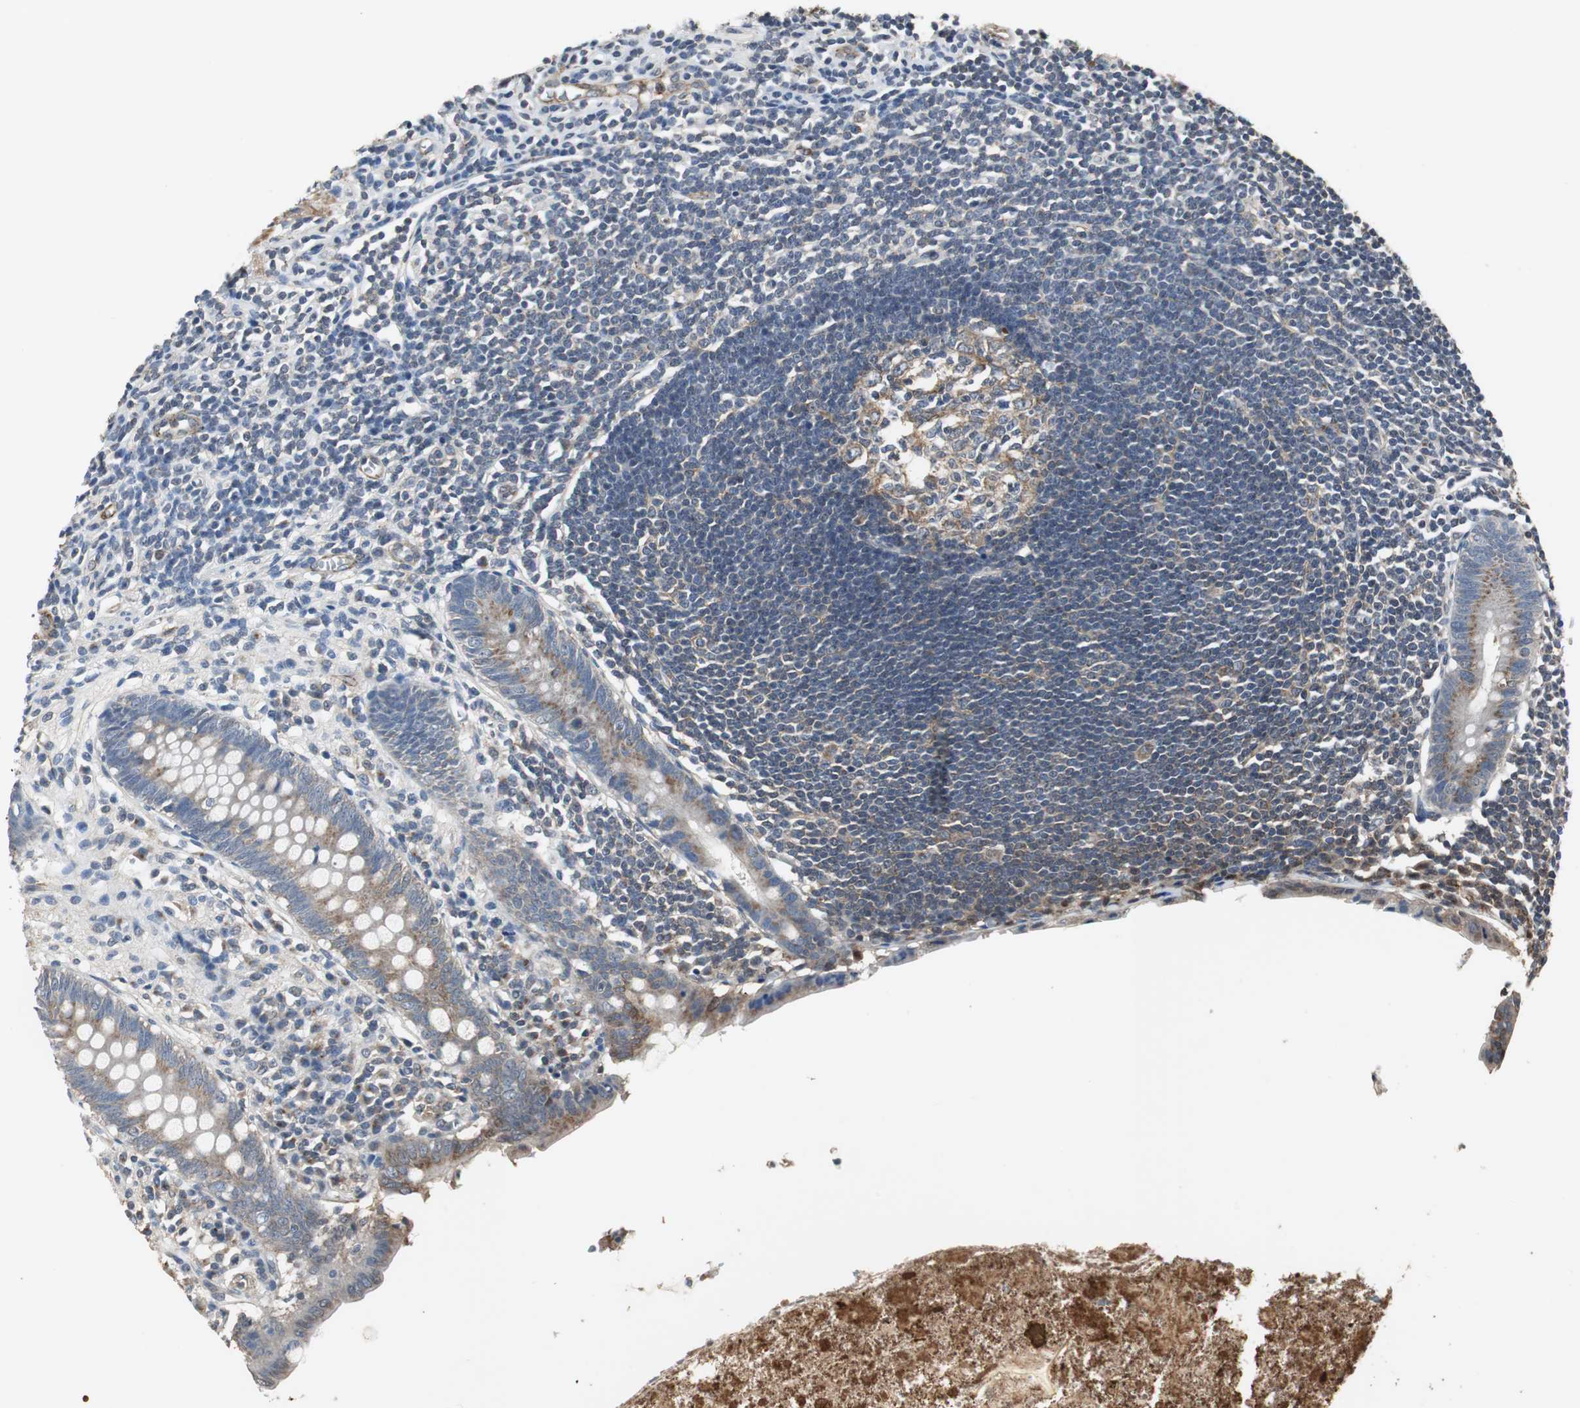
{"staining": {"intensity": "moderate", "quantity": ">75%", "location": "cytoplasmic/membranous"}, "tissue": "appendix", "cell_type": "Glandular cells", "image_type": "normal", "snomed": [{"axis": "morphology", "description": "Normal tissue, NOS"}, {"axis": "topography", "description": "Appendix"}], "caption": "DAB (3,3'-diaminobenzidine) immunohistochemical staining of unremarkable human appendix demonstrates moderate cytoplasmic/membranous protein expression in about >75% of glandular cells.", "gene": "JTB", "patient": {"sex": "female", "age": 50}}